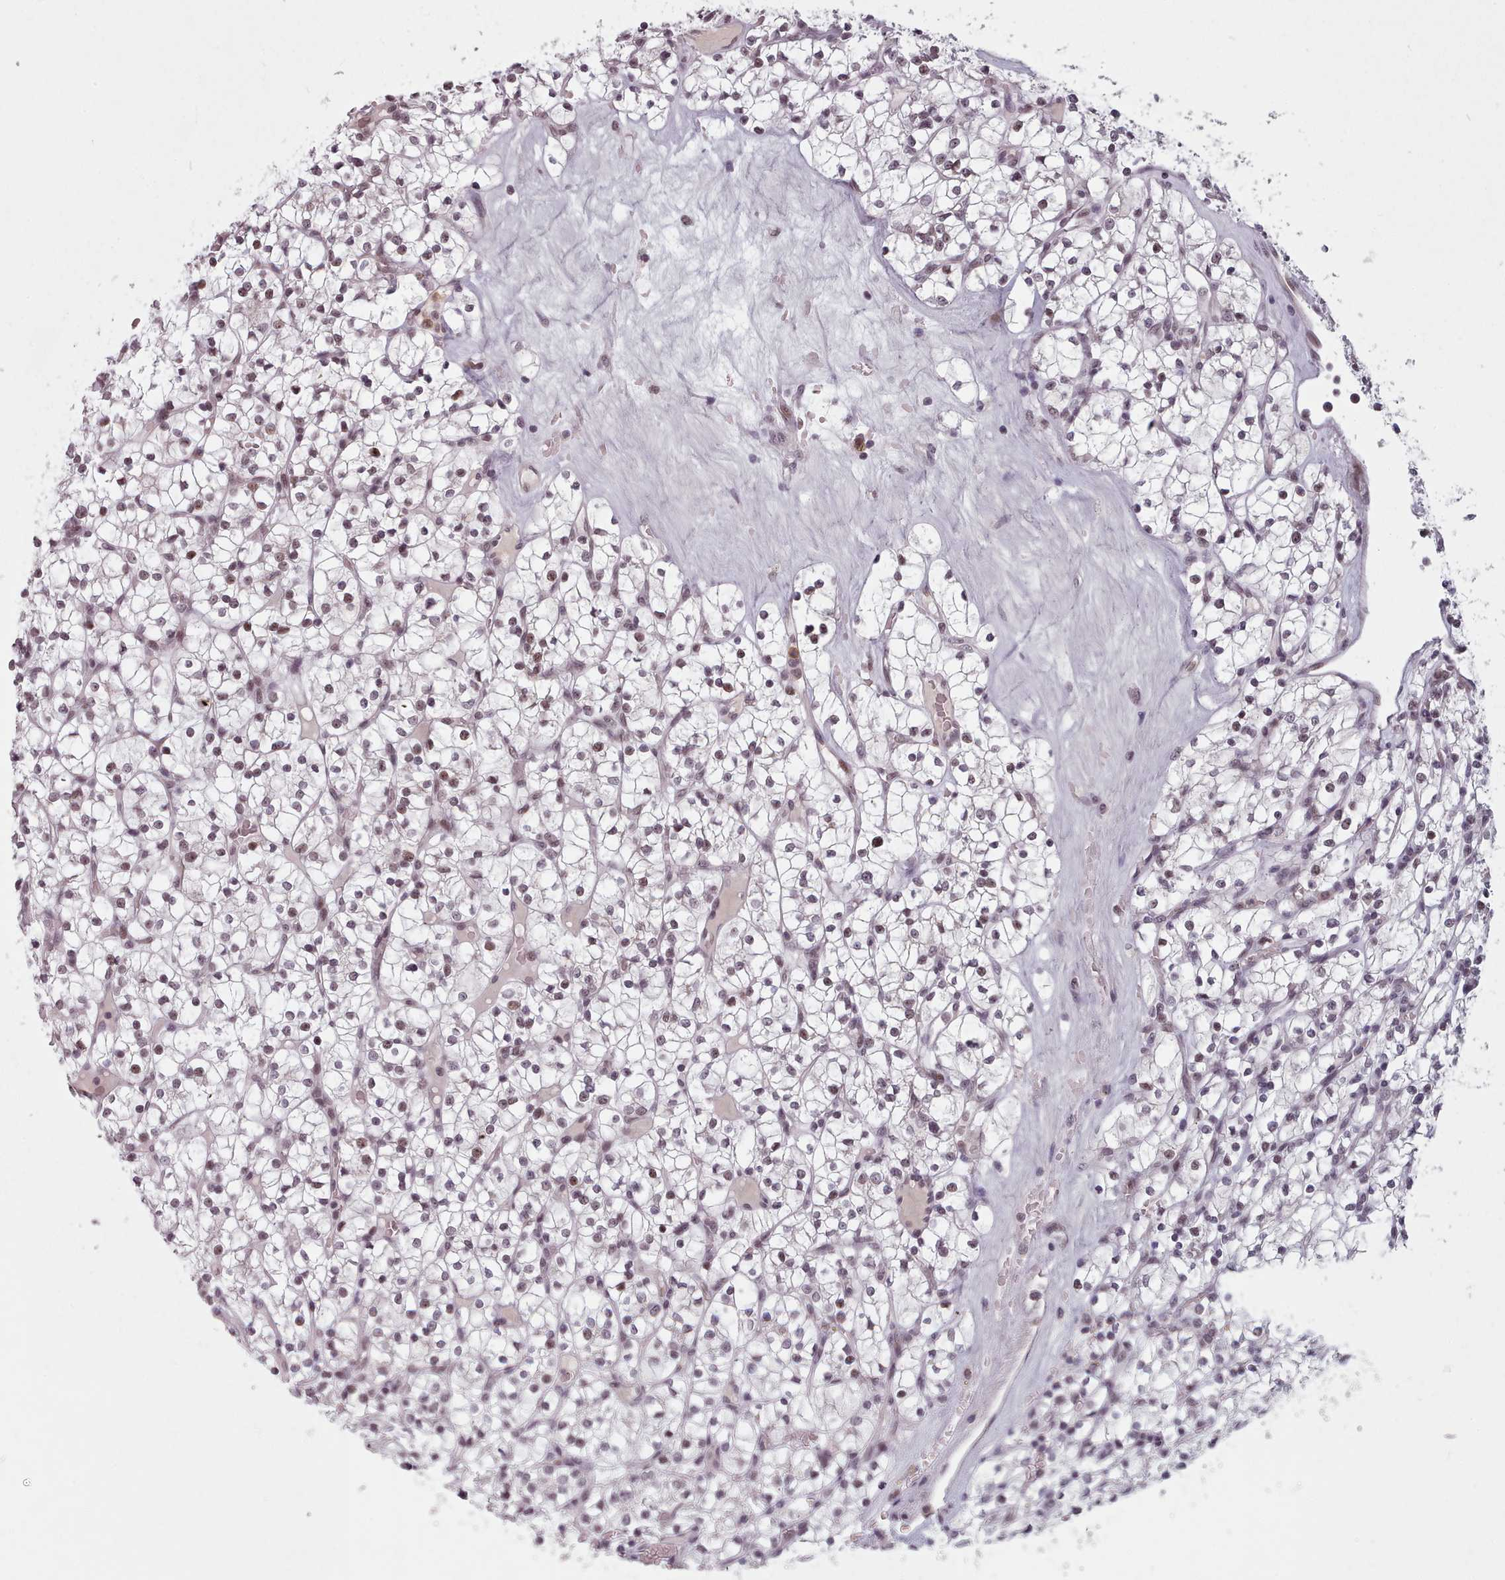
{"staining": {"intensity": "moderate", "quantity": ">75%", "location": "nuclear"}, "tissue": "renal cancer", "cell_type": "Tumor cells", "image_type": "cancer", "snomed": [{"axis": "morphology", "description": "Adenocarcinoma, NOS"}, {"axis": "topography", "description": "Kidney"}], "caption": "An immunohistochemistry (IHC) histopathology image of tumor tissue is shown. Protein staining in brown labels moderate nuclear positivity in adenocarcinoma (renal) within tumor cells.", "gene": "SRSF9", "patient": {"sex": "female", "age": 64}}